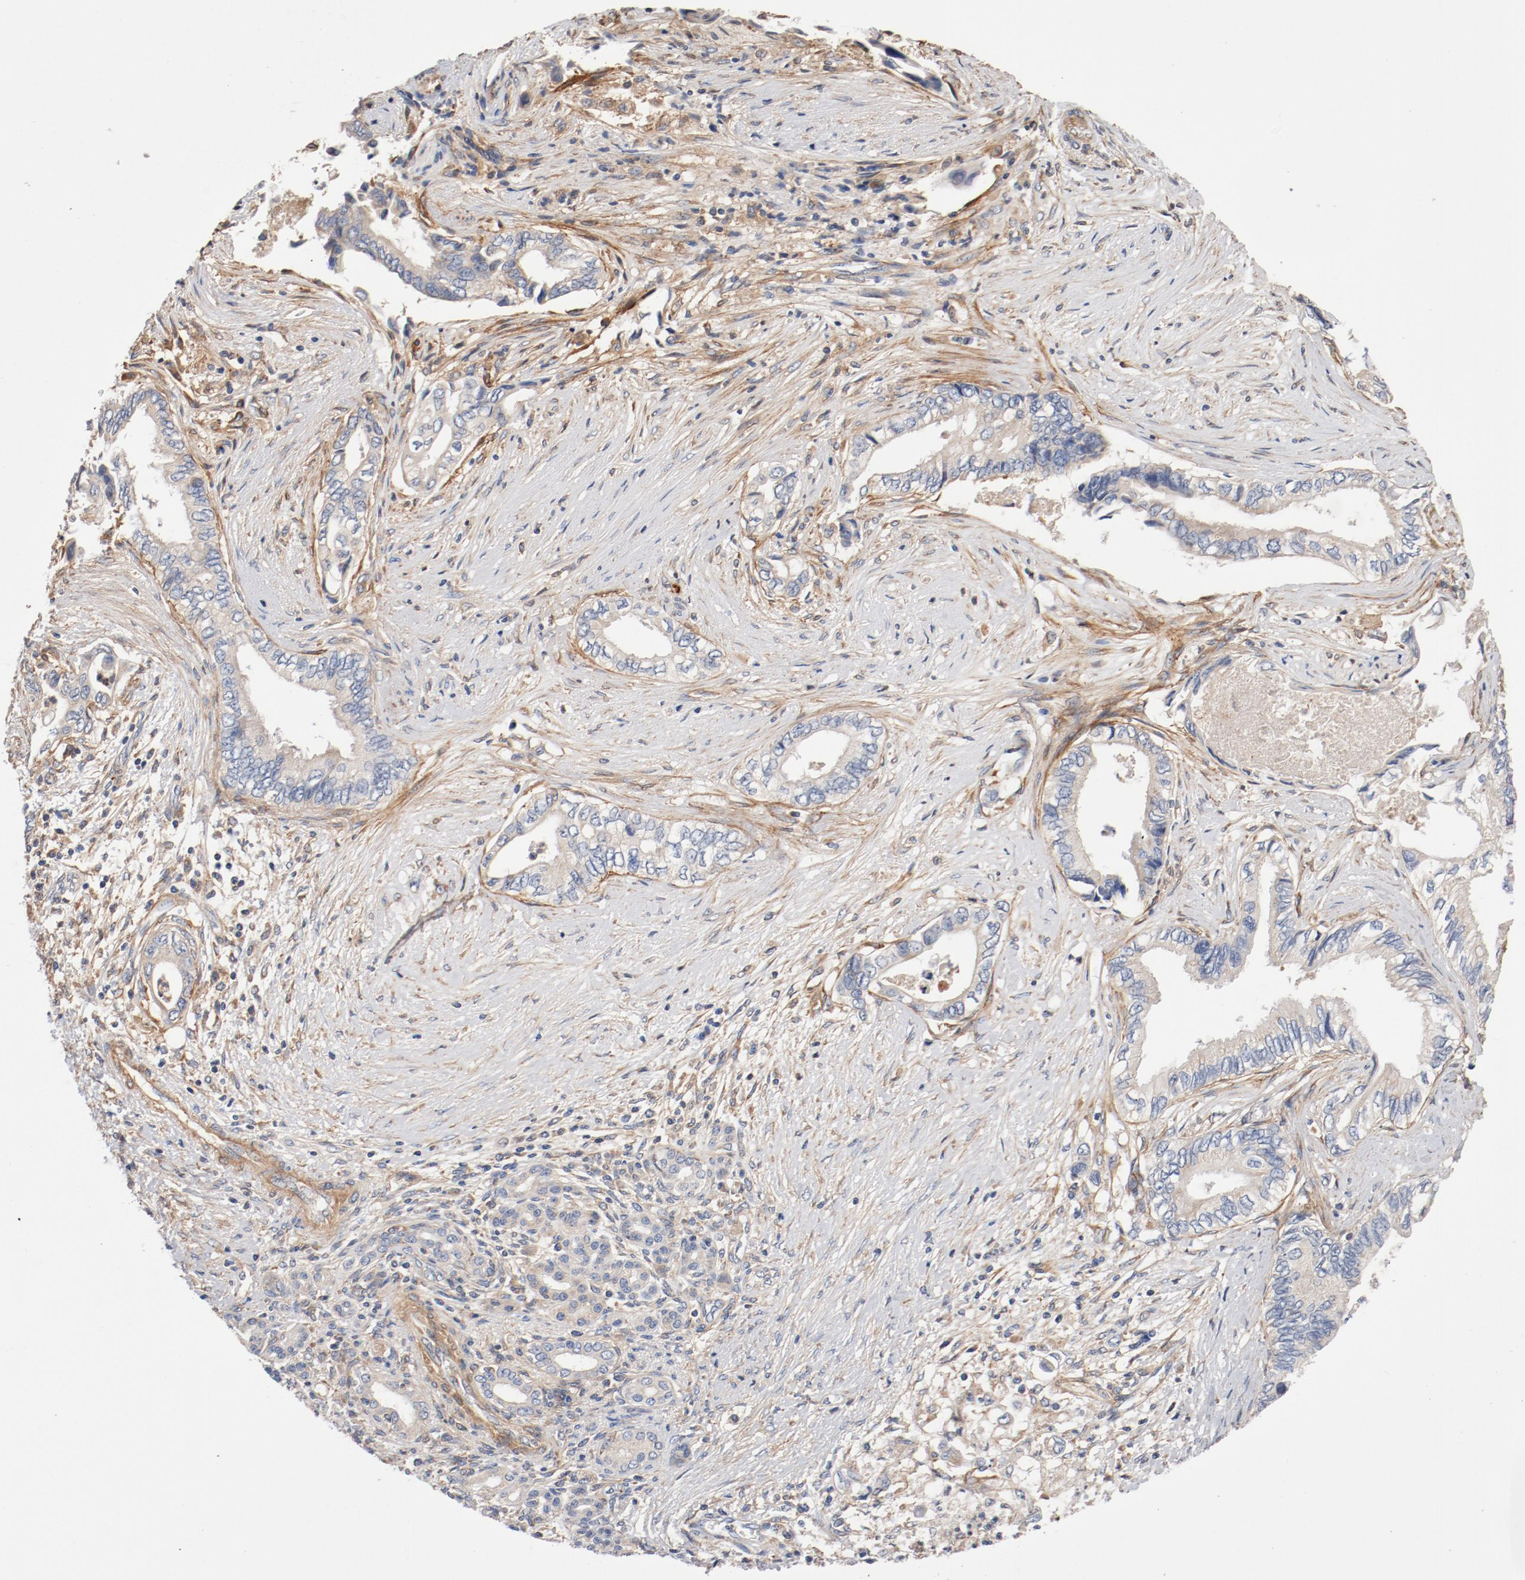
{"staining": {"intensity": "negative", "quantity": "none", "location": "none"}, "tissue": "pancreatic cancer", "cell_type": "Tumor cells", "image_type": "cancer", "snomed": [{"axis": "morphology", "description": "Adenocarcinoma, NOS"}, {"axis": "topography", "description": "Pancreas"}], "caption": "A photomicrograph of human pancreatic adenocarcinoma is negative for staining in tumor cells.", "gene": "ILK", "patient": {"sex": "female", "age": 66}}